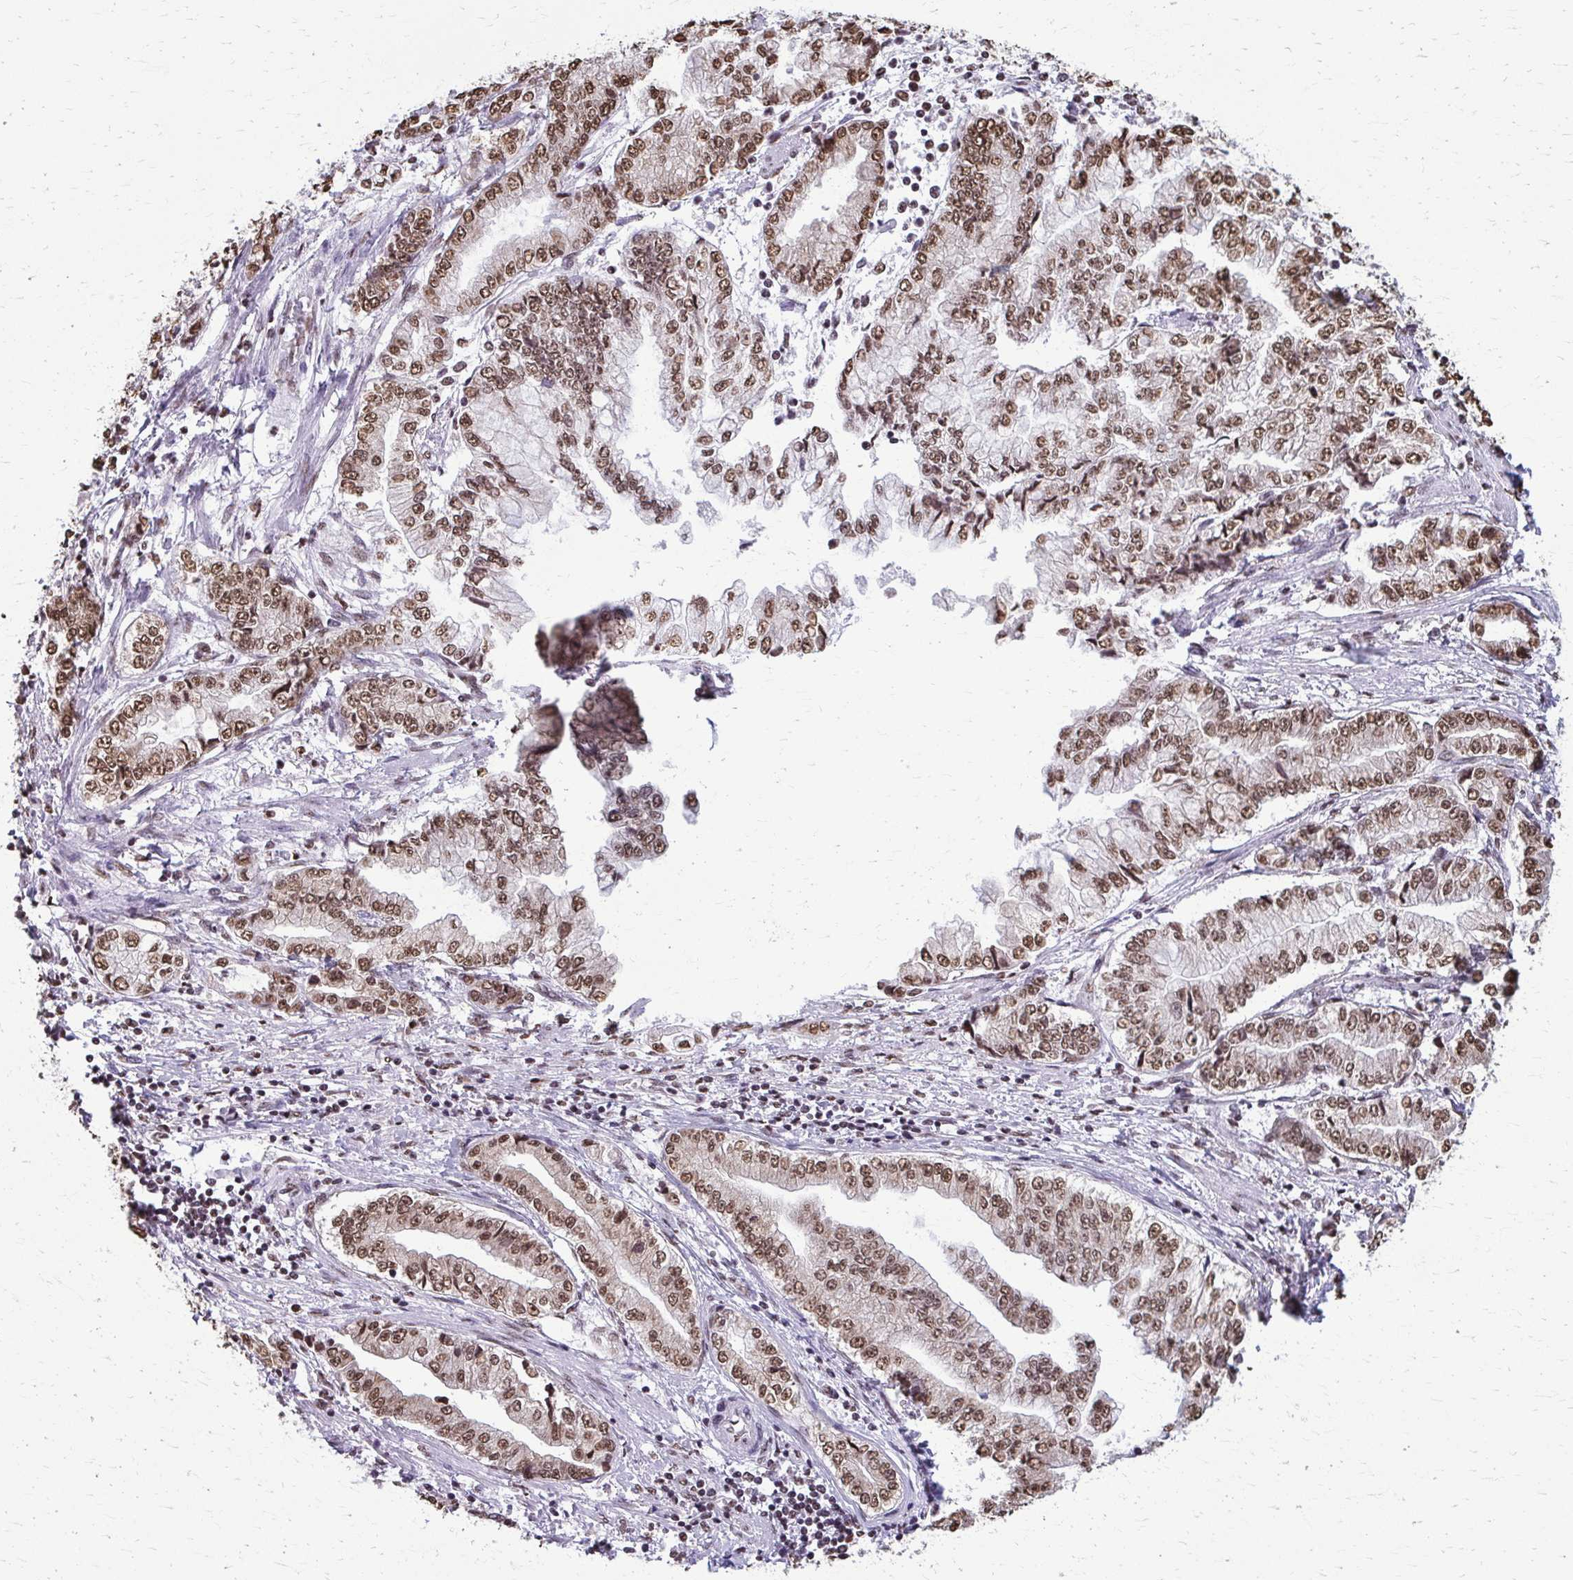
{"staining": {"intensity": "moderate", "quantity": ">75%", "location": "nuclear"}, "tissue": "stomach cancer", "cell_type": "Tumor cells", "image_type": "cancer", "snomed": [{"axis": "morphology", "description": "Adenocarcinoma, NOS"}, {"axis": "topography", "description": "Stomach, upper"}], "caption": "Human adenocarcinoma (stomach) stained with a brown dye shows moderate nuclear positive expression in approximately >75% of tumor cells.", "gene": "SNRPA", "patient": {"sex": "female", "age": 74}}